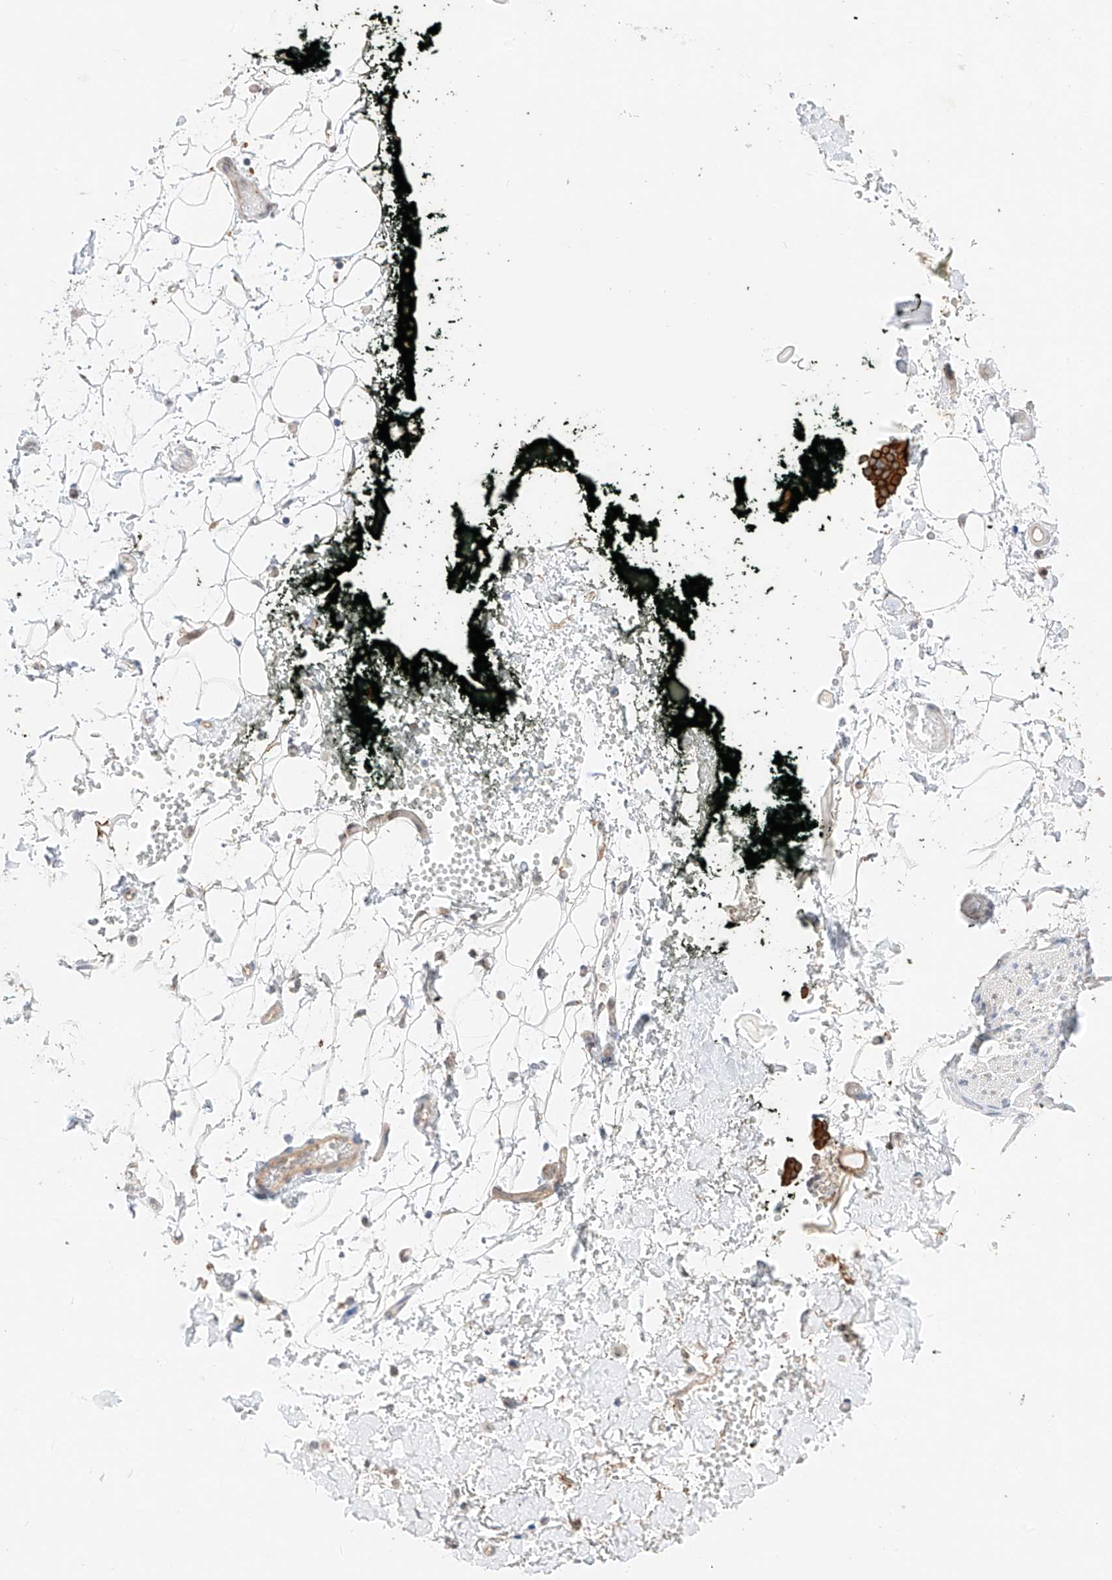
{"staining": {"intensity": "negative", "quantity": "none", "location": "none"}, "tissue": "adipose tissue", "cell_type": "Adipocytes", "image_type": "normal", "snomed": [{"axis": "morphology", "description": "Normal tissue, NOS"}, {"axis": "morphology", "description": "Adenocarcinoma, NOS"}, {"axis": "topography", "description": "Pancreas"}, {"axis": "topography", "description": "Peripheral nerve tissue"}], "caption": "High power microscopy histopathology image of an IHC image of normal adipose tissue, revealing no significant expression in adipocytes. Brightfield microscopy of IHC stained with DAB (3,3'-diaminobenzidine) (brown) and hematoxylin (blue), captured at high magnification.", "gene": "GCNT1", "patient": {"sex": "male", "age": 59}}